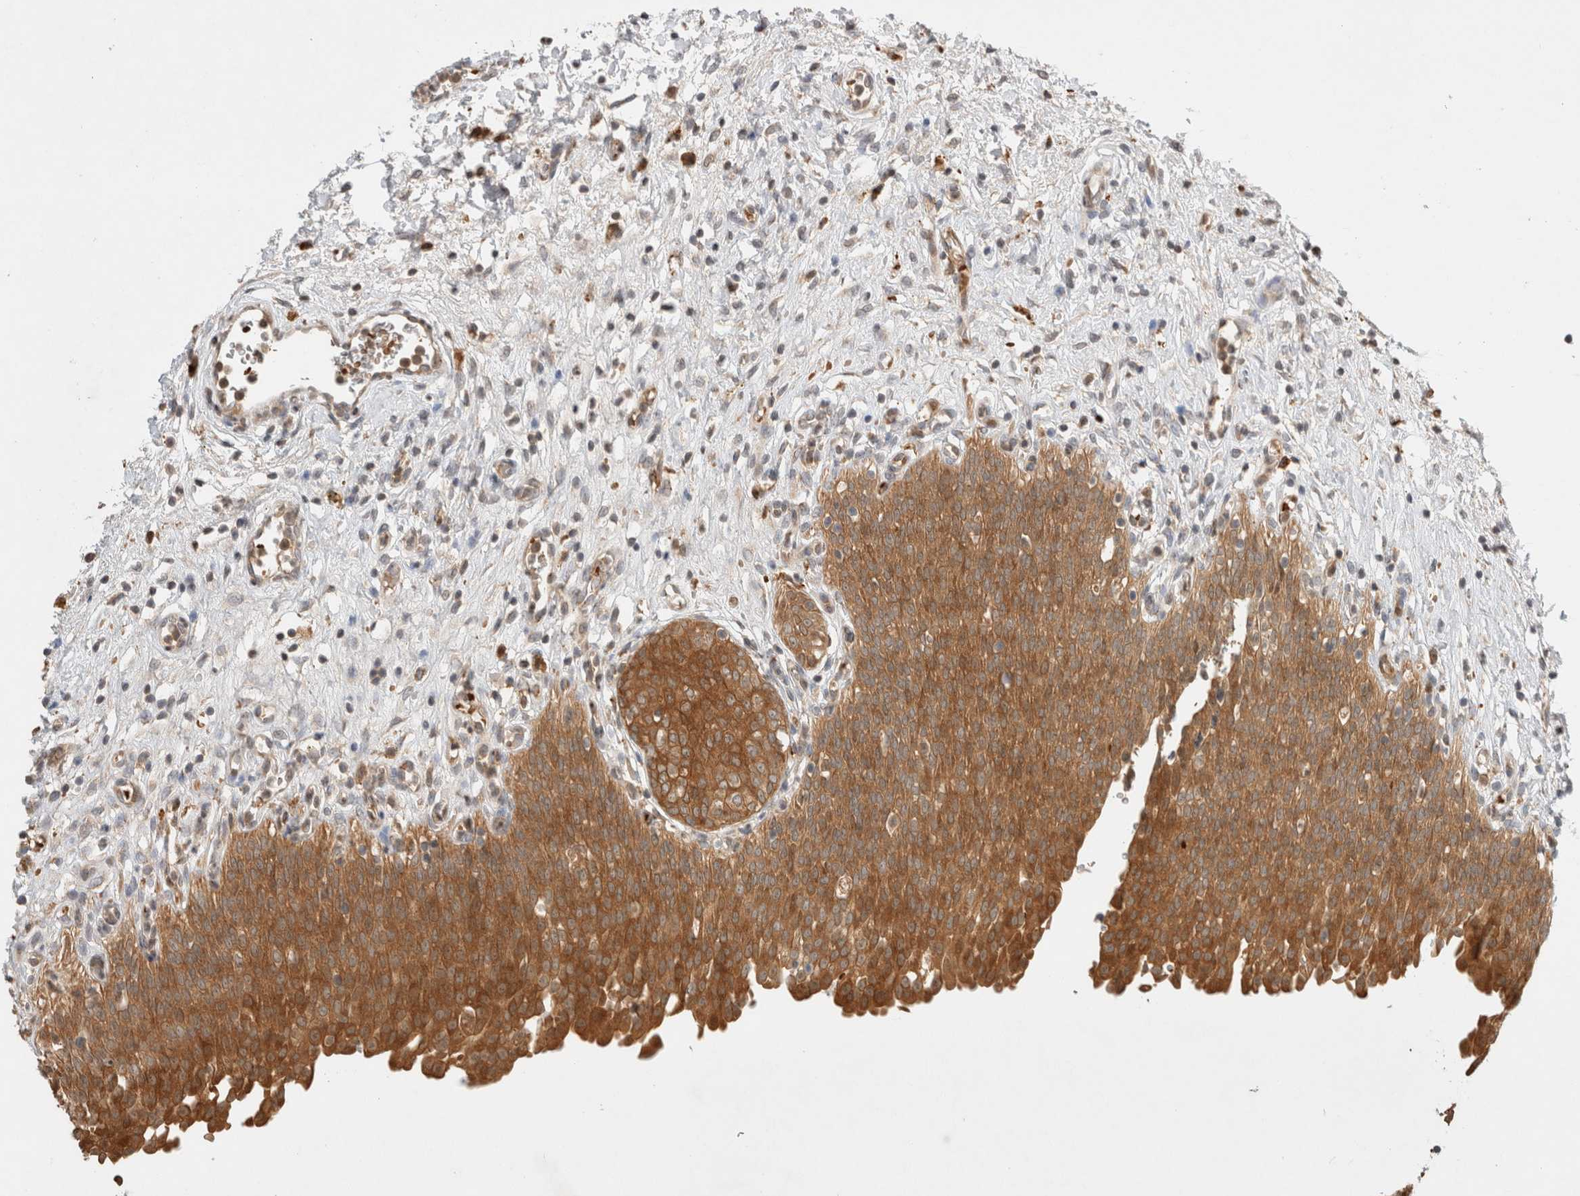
{"staining": {"intensity": "strong", "quantity": ">75%", "location": "cytoplasmic/membranous,nuclear"}, "tissue": "urinary bladder", "cell_type": "Urothelial cells", "image_type": "normal", "snomed": [{"axis": "morphology", "description": "Urothelial carcinoma, High grade"}, {"axis": "topography", "description": "Urinary bladder"}], "caption": "A high amount of strong cytoplasmic/membranous,nuclear expression is present in about >75% of urothelial cells in benign urinary bladder. (IHC, brightfield microscopy, high magnification).", "gene": "OTUD6B", "patient": {"sex": "male", "age": 46}}